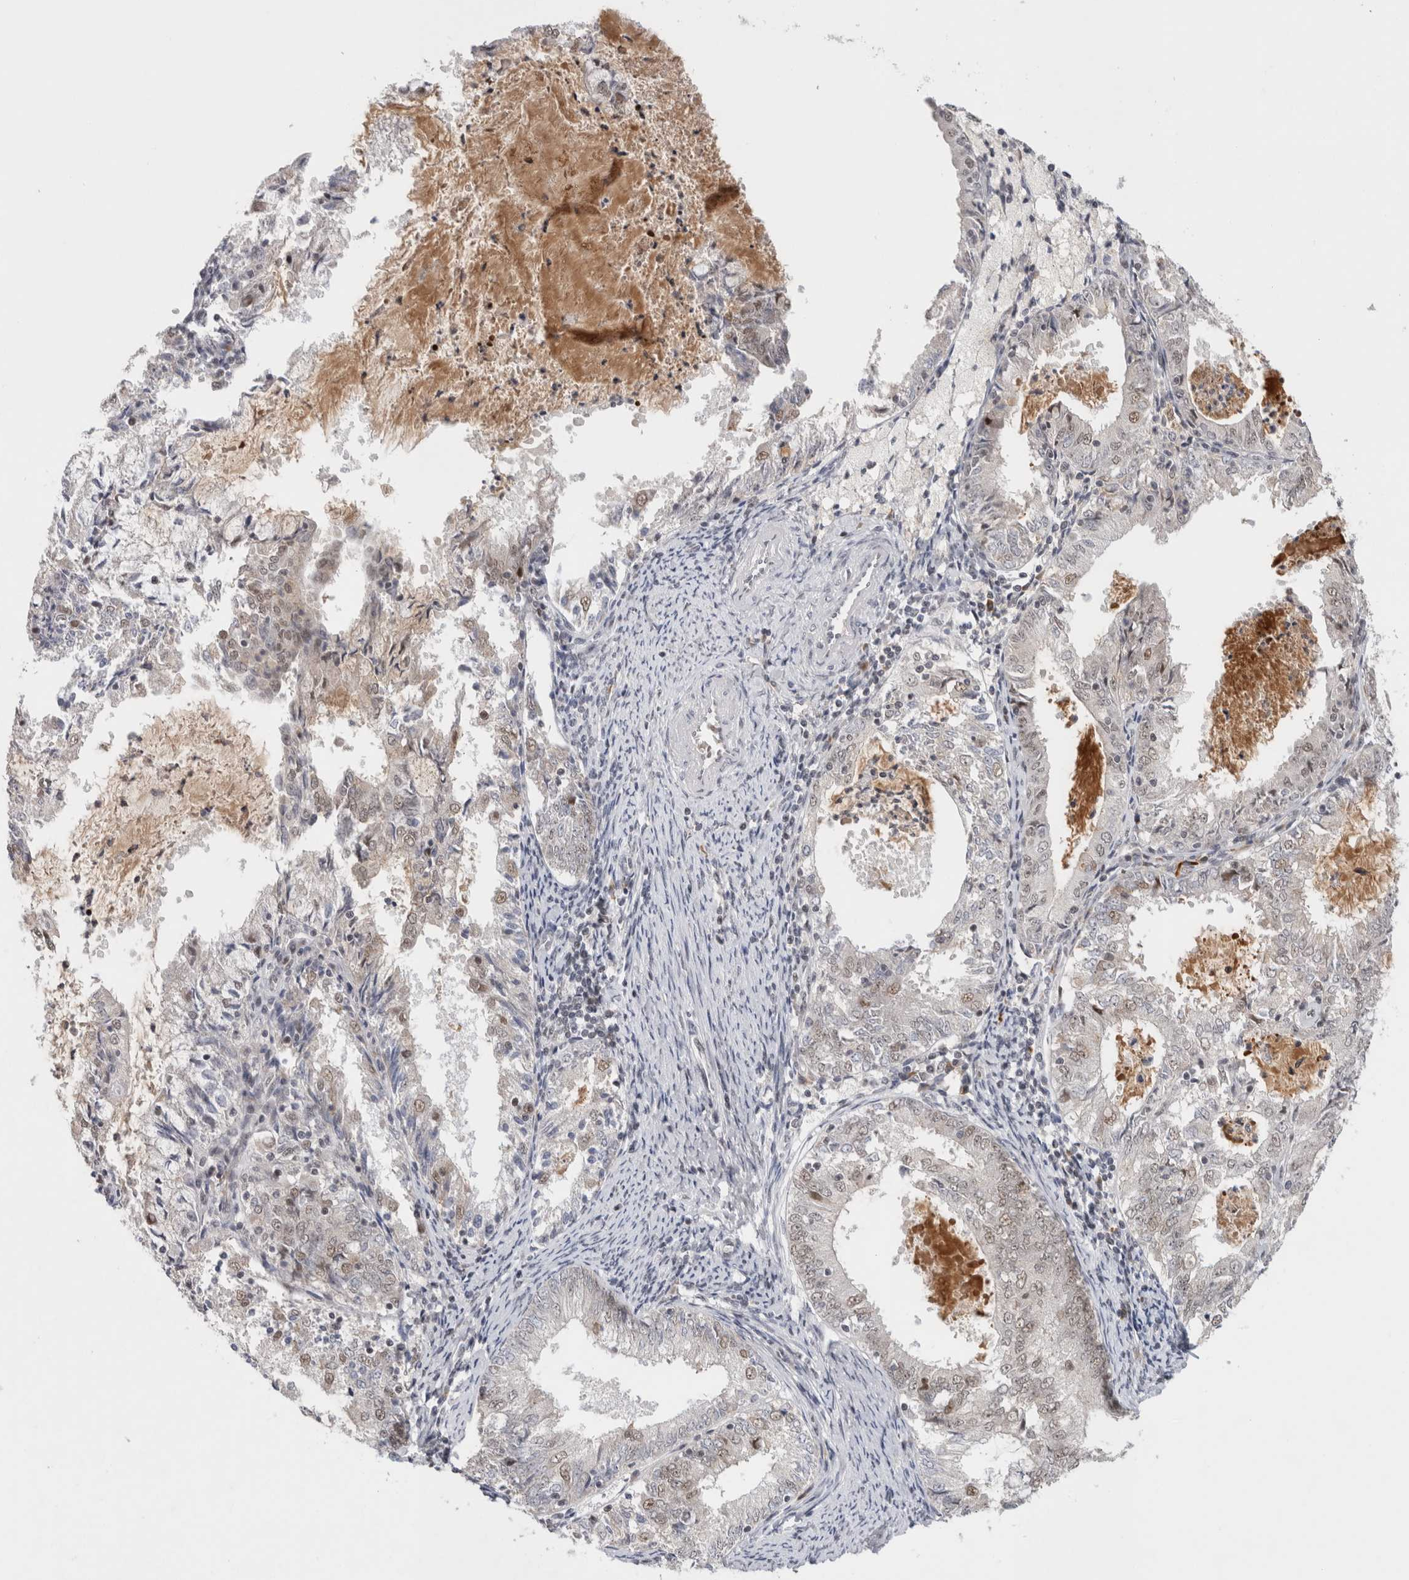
{"staining": {"intensity": "weak", "quantity": "<25%", "location": "nuclear"}, "tissue": "endometrial cancer", "cell_type": "Tumor cells", "image_type": "cancer", "snomed": [{"axis": "morphology", "description": "Adenocarcinoma, NOS"}, {"axis": "topography", "description": "Endometrium"}], "caption": "High magnification brightfield microscopy of endometrial cancer (adenocarcinoma) stained with DAB (3,3'-diaminobenzidine) (brown) and counterstained with hematoxylin (blue): tumor cells show no significant expression.", "gene": "HESX1", "patient": {"sex": "female", "age": 57}}